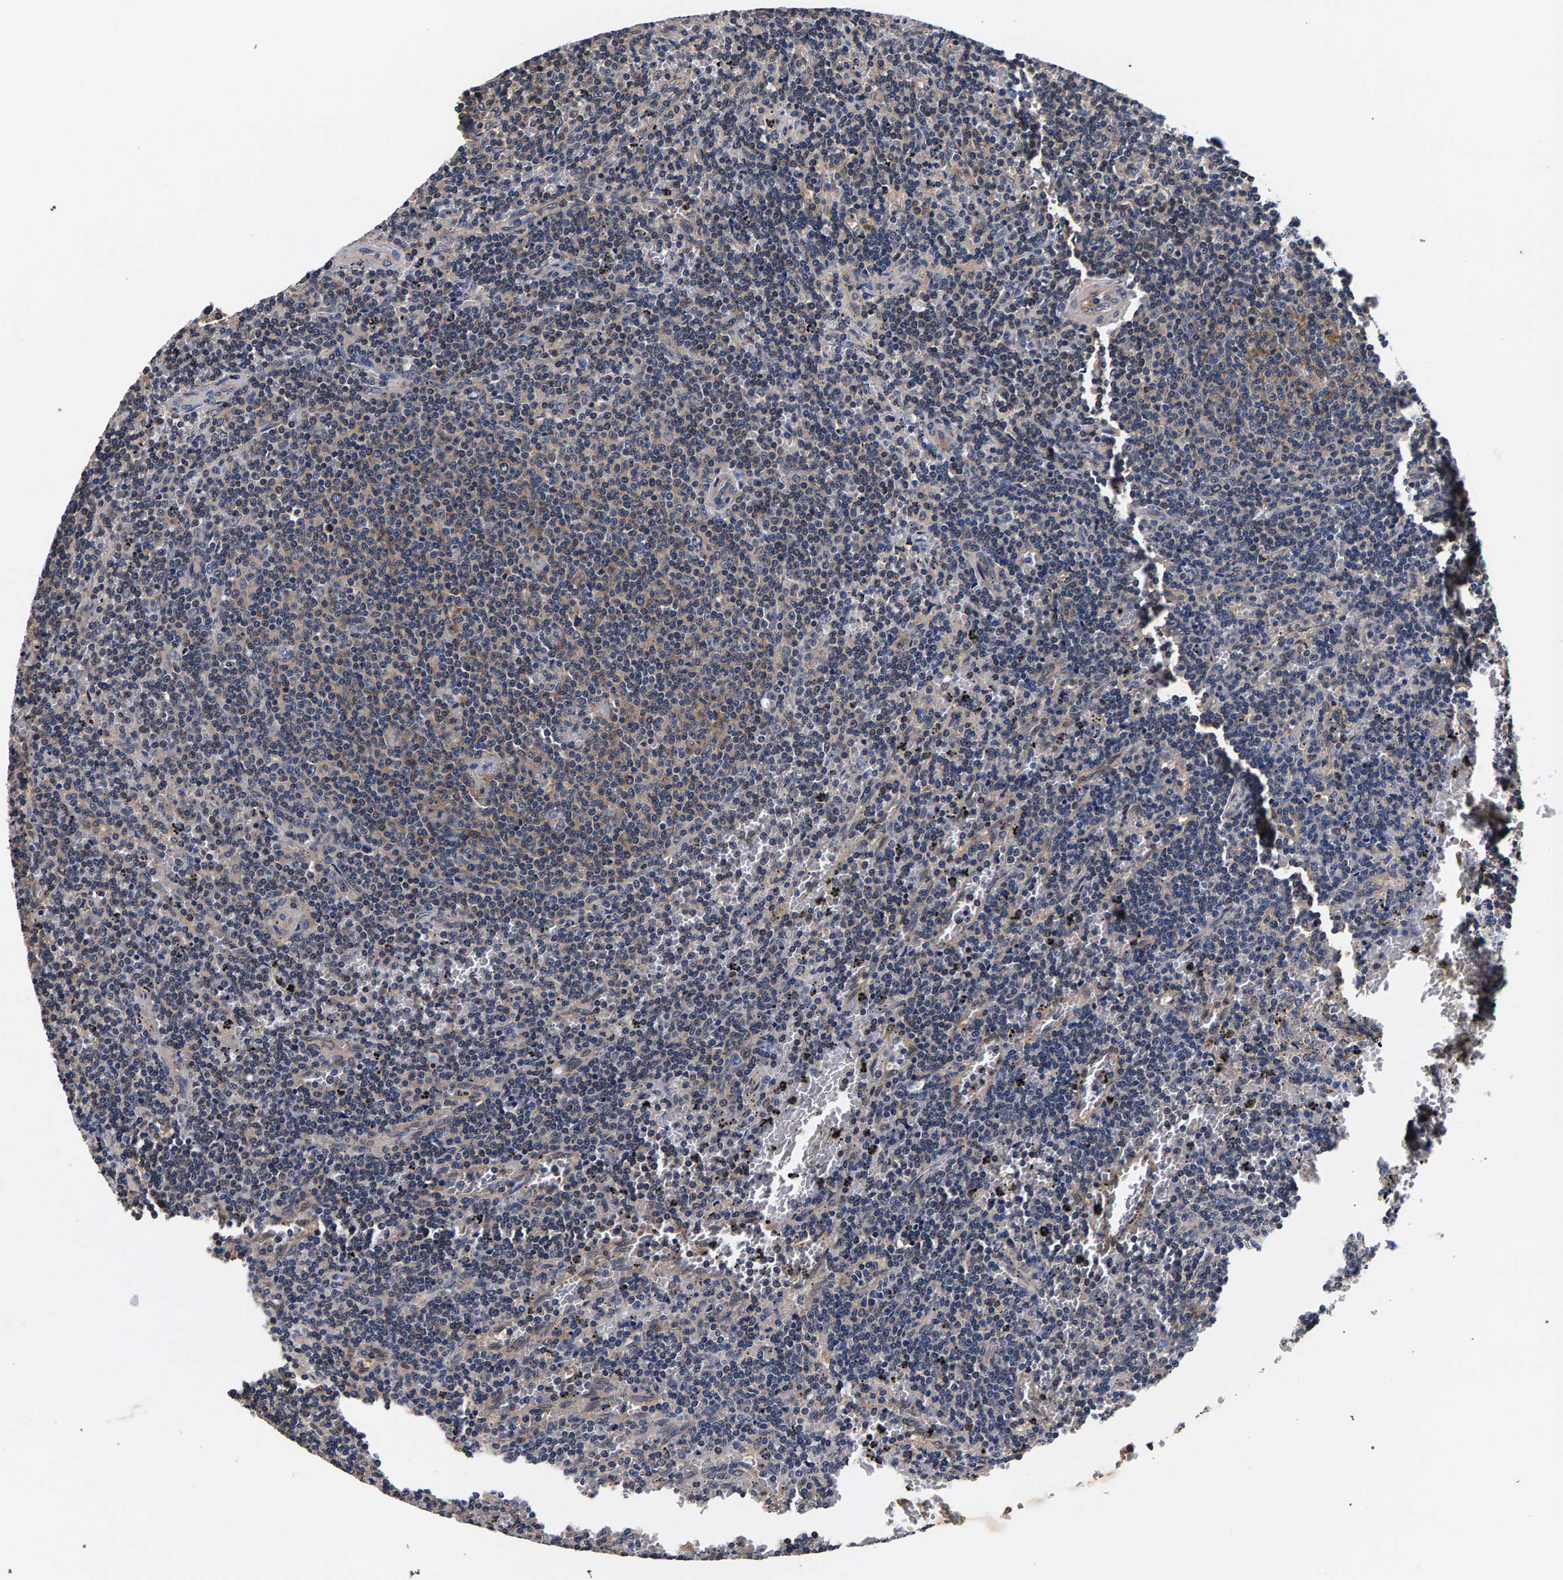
{"staining": {"intensity": "moderate", "quantity": "<25%", "location": "cytoplasmic/membranous"}, "tissue": "lymphoma", "cell_type": "Tumor cells", "image_type": "cancer", "snomed": [{"axis": "morphology", "description": "Malignant lymphoma, non-Hodgkin's type, Low grade"}, {"axis": "topography", "description": "Spleen"}], "caption": "Protein expression analysis of low-grade malignant lymphoma, non-Hodgkin's type demonstrates moderate cytoplasmic/membranous expression in approximately <25% of tumor cells.", "gene": "MARCHF7", "patient": {"sex": "female", "age": 50}}